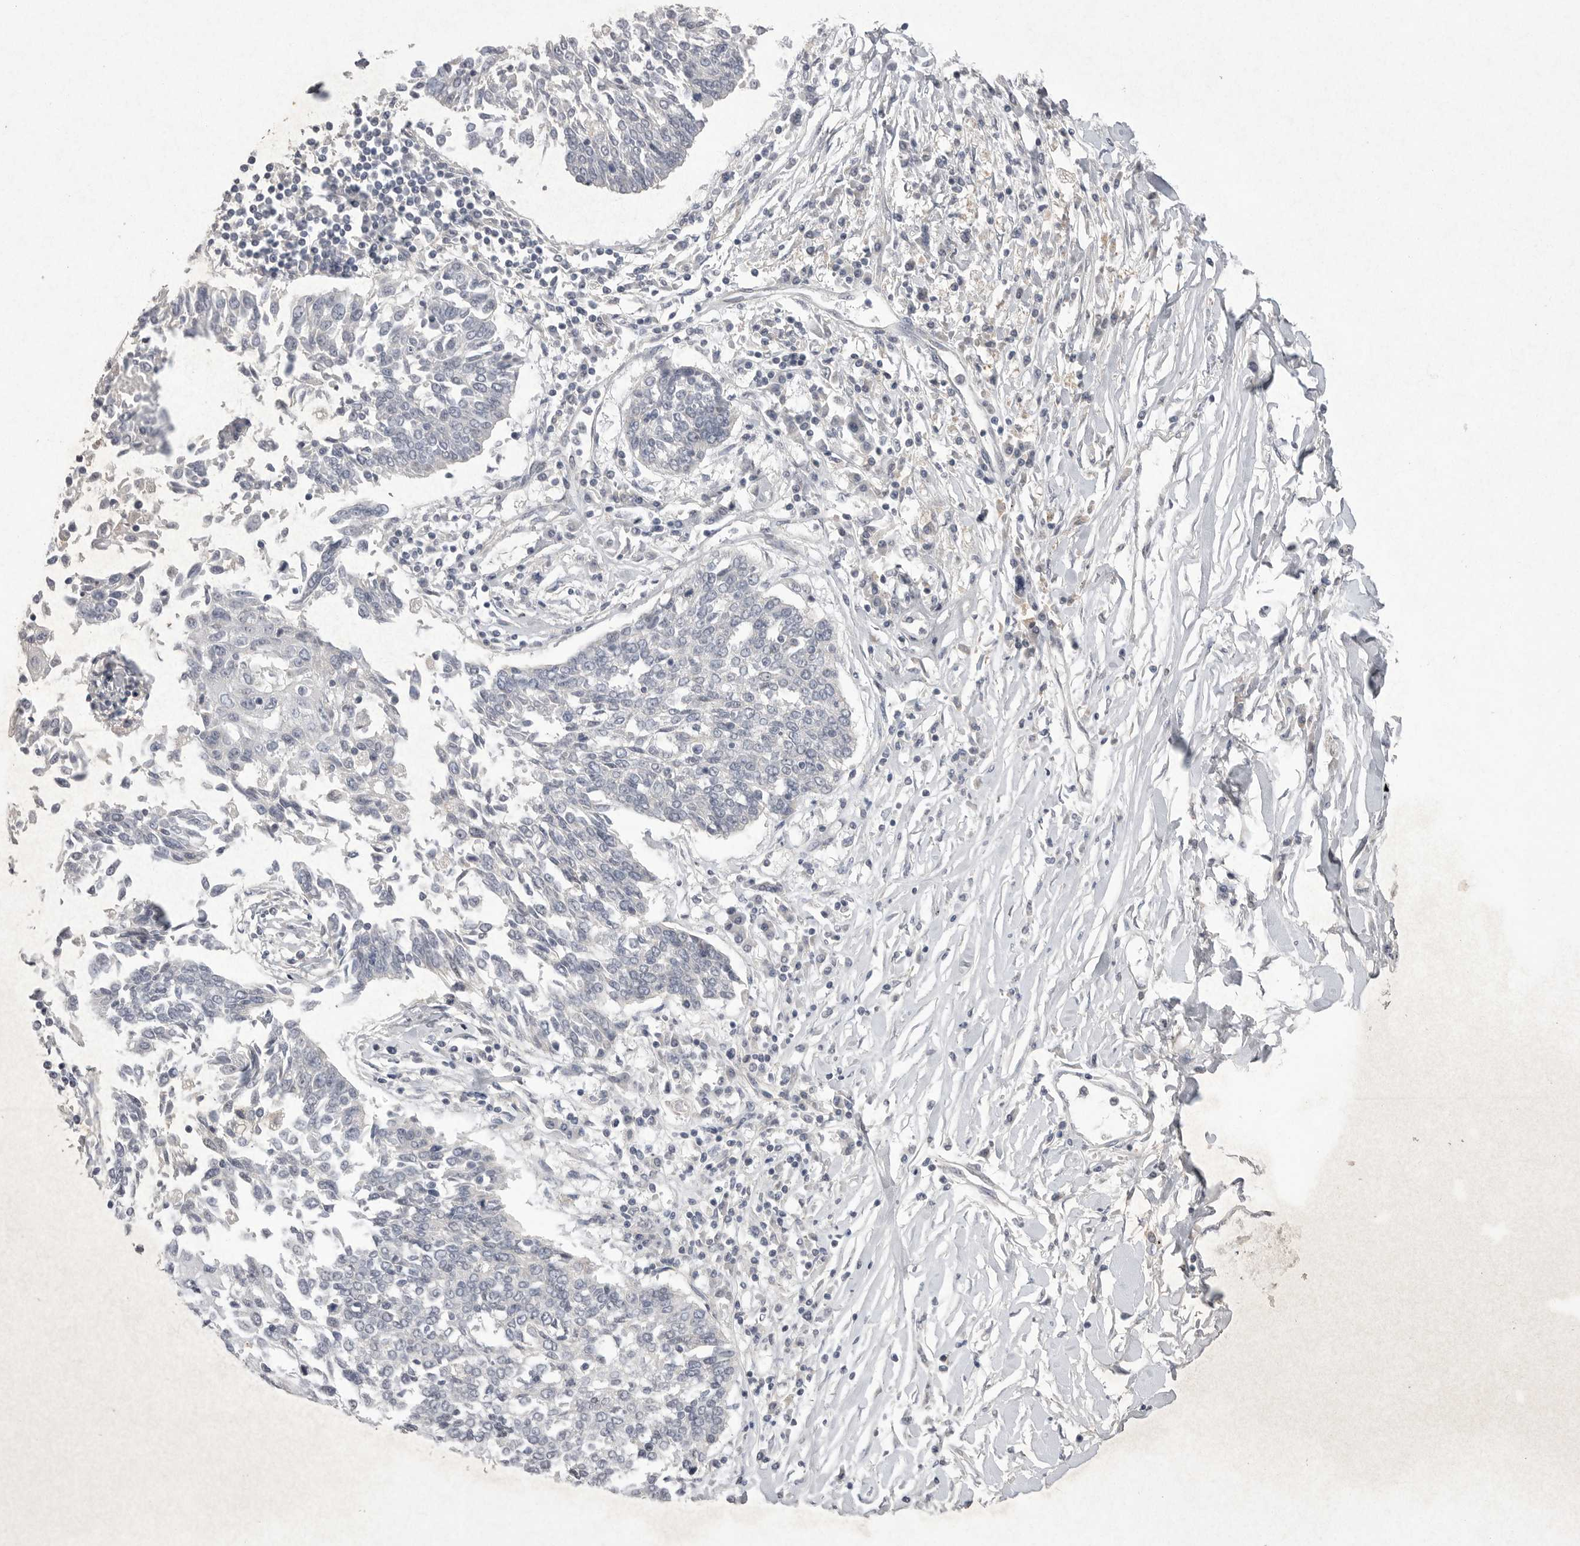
{"staining": {"intensity": "negative", "quantity": "none", "location": "none"}, "tissue": "lung cancer", "cell_type": "Tumor cells", "image_type": "cancer", "snomed": [{"axis": "morphology", "description": "Normal tissue, NOS"}, {"axis": "morphology", "description": "Squamous cell carcinoma, NOS"}, {"axis": "topography", "description": "Cartilage tissue"}, {"axis": "topography", "description": "Bronchus"}, {"axis": "topography", "description": "Lung"}, {"axis": "topography", "description": "Peripheral nerve tissue"}], "caption": "Tumor cells show no significant expression in squamous cell carcinoma (lung). (Immunohistochemistry, brightfield microscopy, high magnification).", "gene": "VANGL2", "patient": {"sex": "female", "age": 49}}